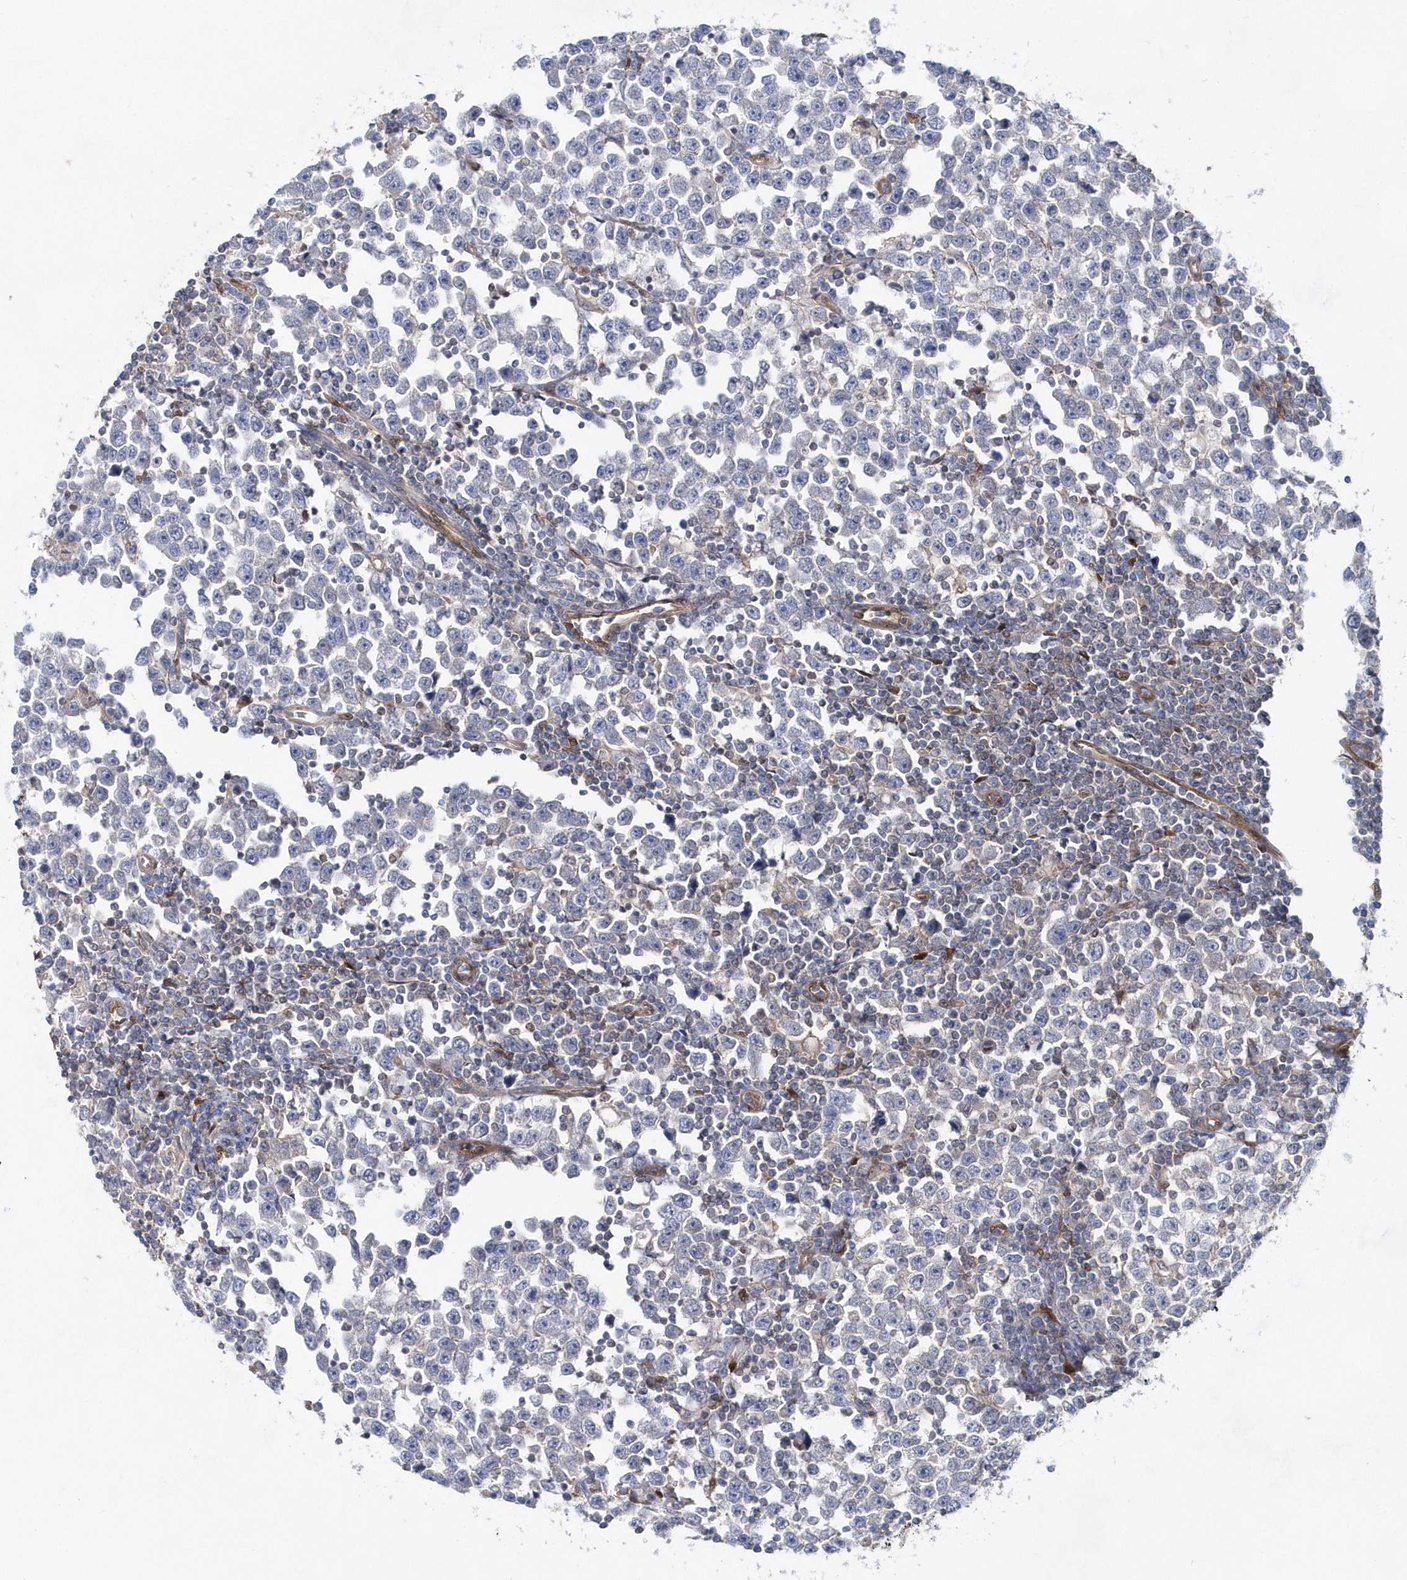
{"staining": {"intensity": "negative", "quantity": "none", "location": "none"}, "tissue": "testis cancer", "cell_type": "Tumor cells", "image_type": "cancer", "snomed": [{"axis": "morphology", "description": "Normal tissue, NOS"}, {"axis": "morphology", "description": "Seminoma, NOS"}, {"axis": "topography", "description": "Testis"}], "caption": "IHC of testis cancer shows no expression in tumor cells.", "gene": "BDH2", "patient": {"sex": "male", "age": 43}}